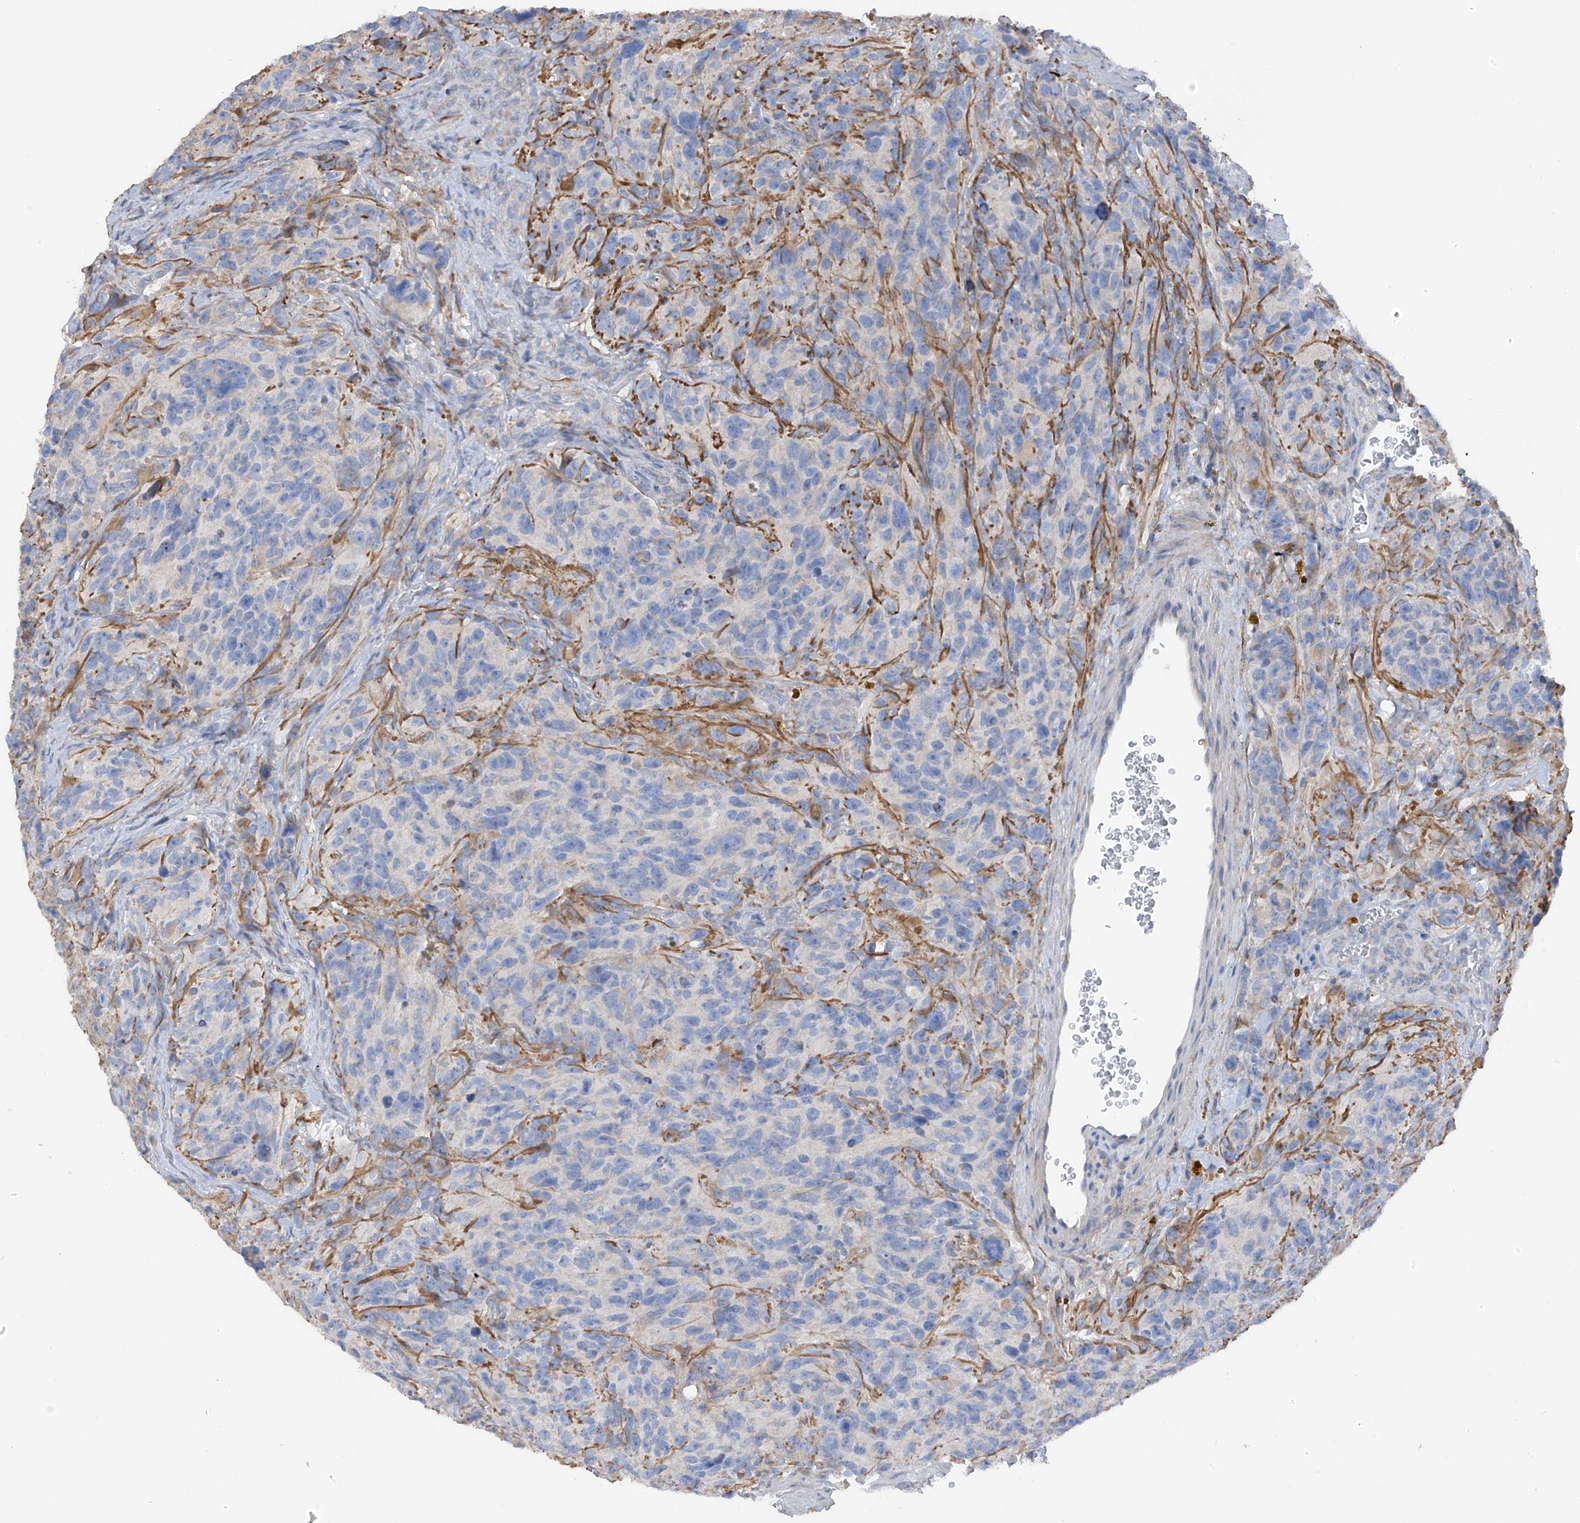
{"staining": {"intensity": "negative", "quantity": "none", "location": "none"}, "tissue": "glioma", "cell_type": "Tumor cells", "image_type": "cancer", "snomed": [{"axis": "morphology", "description": "Glioma, malignant, High grade"}, {"axis": "topography", "description": "Brain"}], "caption": "An IHC micrograph of malignant glioma (high-grade) is shown. There is no staining in tumor cells of malignant glioma (high-grade).", "gene": "GALNTL6", "patient": {"sex": "male", "age": 69}}